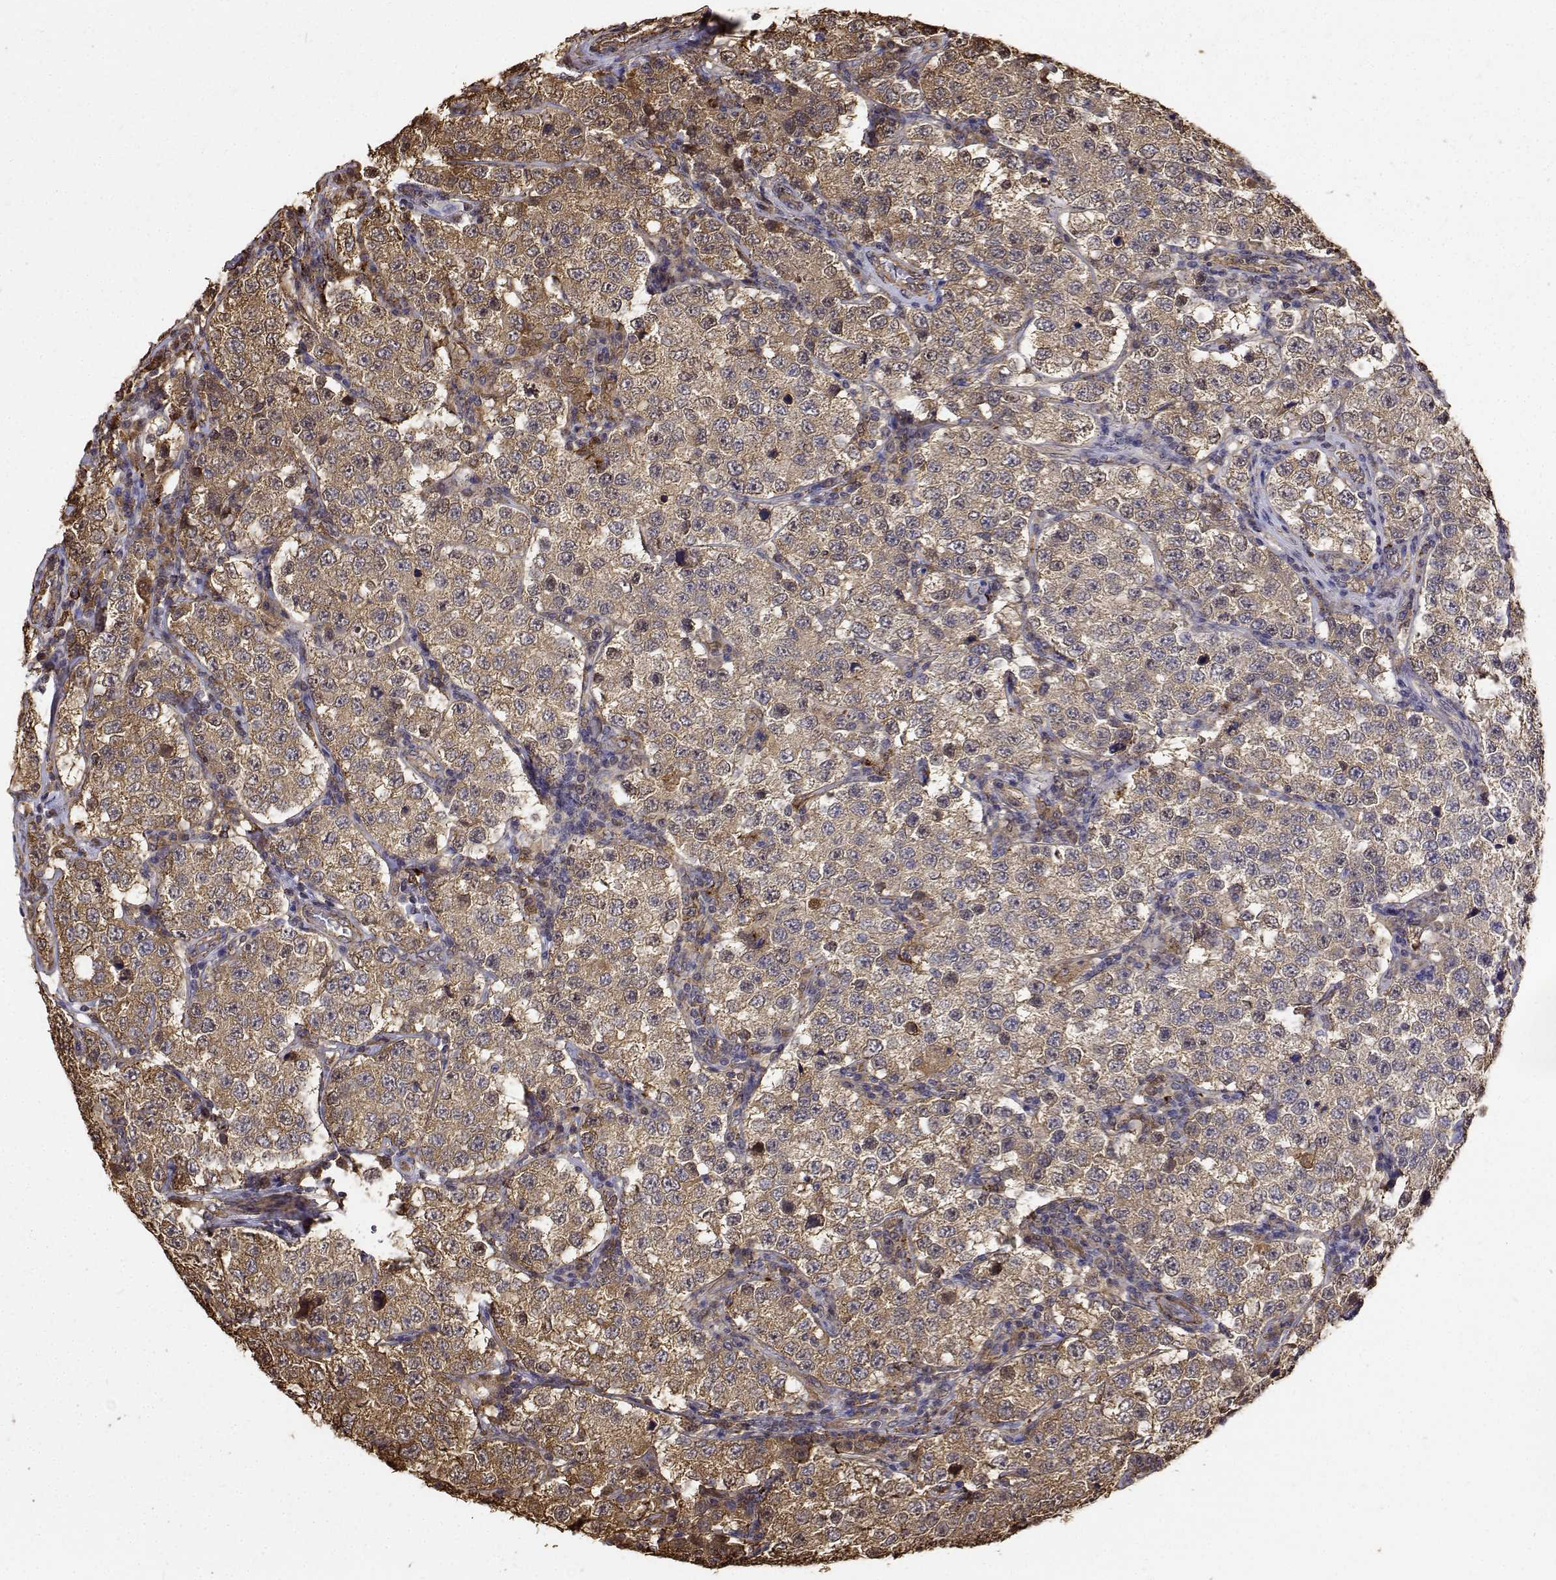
{"staining": {"intensity": "moderate", "quantity": ">75%", "location": "cytoplasmic/membranous"}, "tissue": "testis cancer", "cell_type": "Tumor cells", "image_type": "cancer", "snomed": [{"axis": "morphology", "description": "Seminoma, NOS"}, {"axis": "topography", "description": "Testis"}], "caption": "Testis cancer (seminoma) was stained to show a protein in brown. There is medium levels of moderate cytoplasmic/membranous expression in about >75% of tumor cells. (IHC, brightfield microscopy, high magnification).", "gene": "PCID2", "patient": {"sex": "male", "age": 34}}